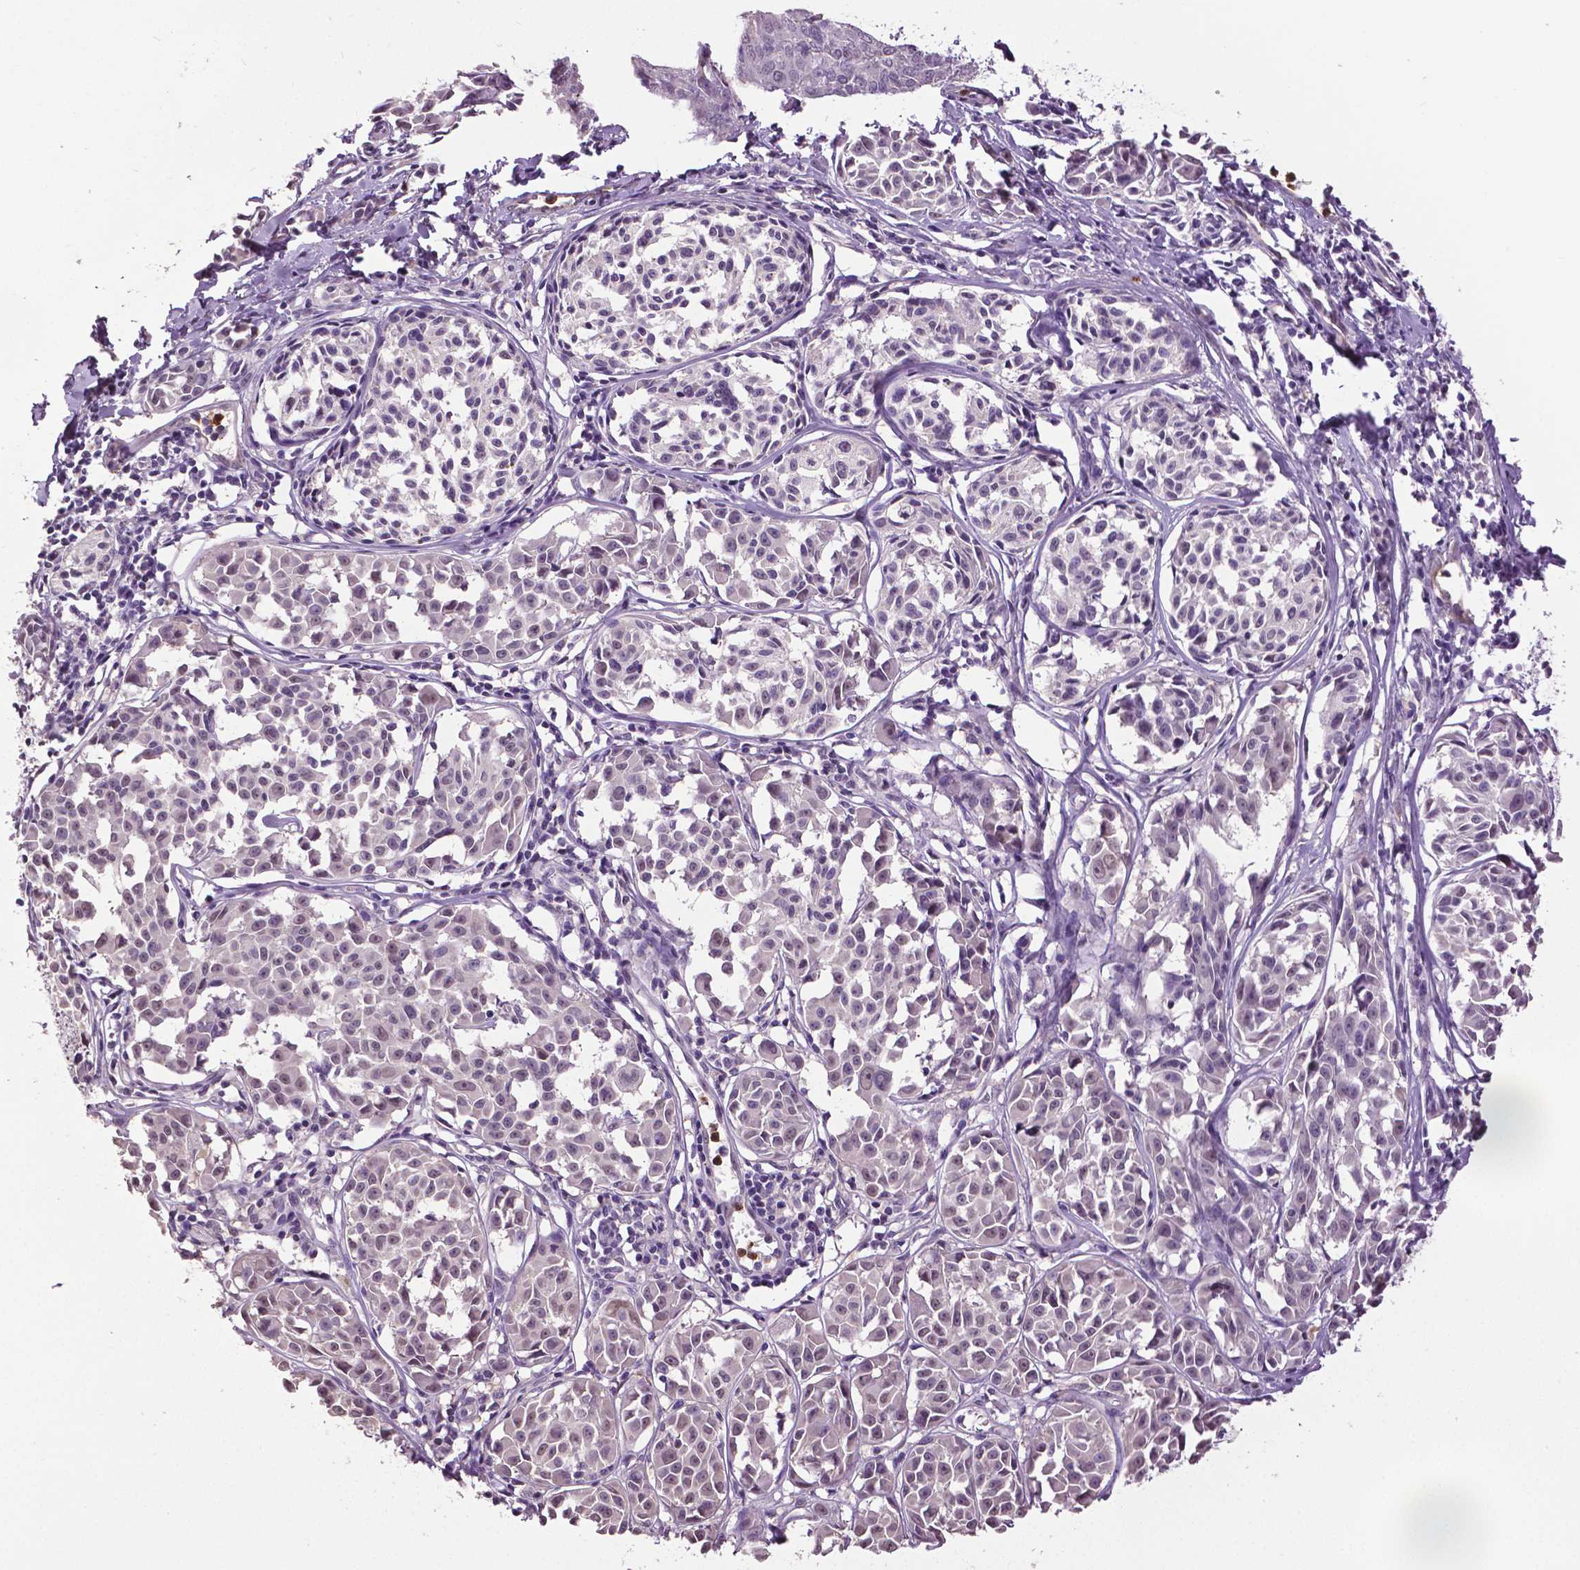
{"staining": {"intensity": "negative", "quantity": "none", "location": "none"}, "tissue": "melanoma", "cell_type": "Tumor cells", "image_type": "cancer", "snomed": [{"axis": "morphology", "description": "Malignant melanoma, NOS"}, {"axis": "topography", "description": "Skin"}], "caption": "A histopathology image of human malignant melanoma is negative for staining in tumor cells.", "gene": "PTPN5", "patient": {"sex": "male", "age": 51}}